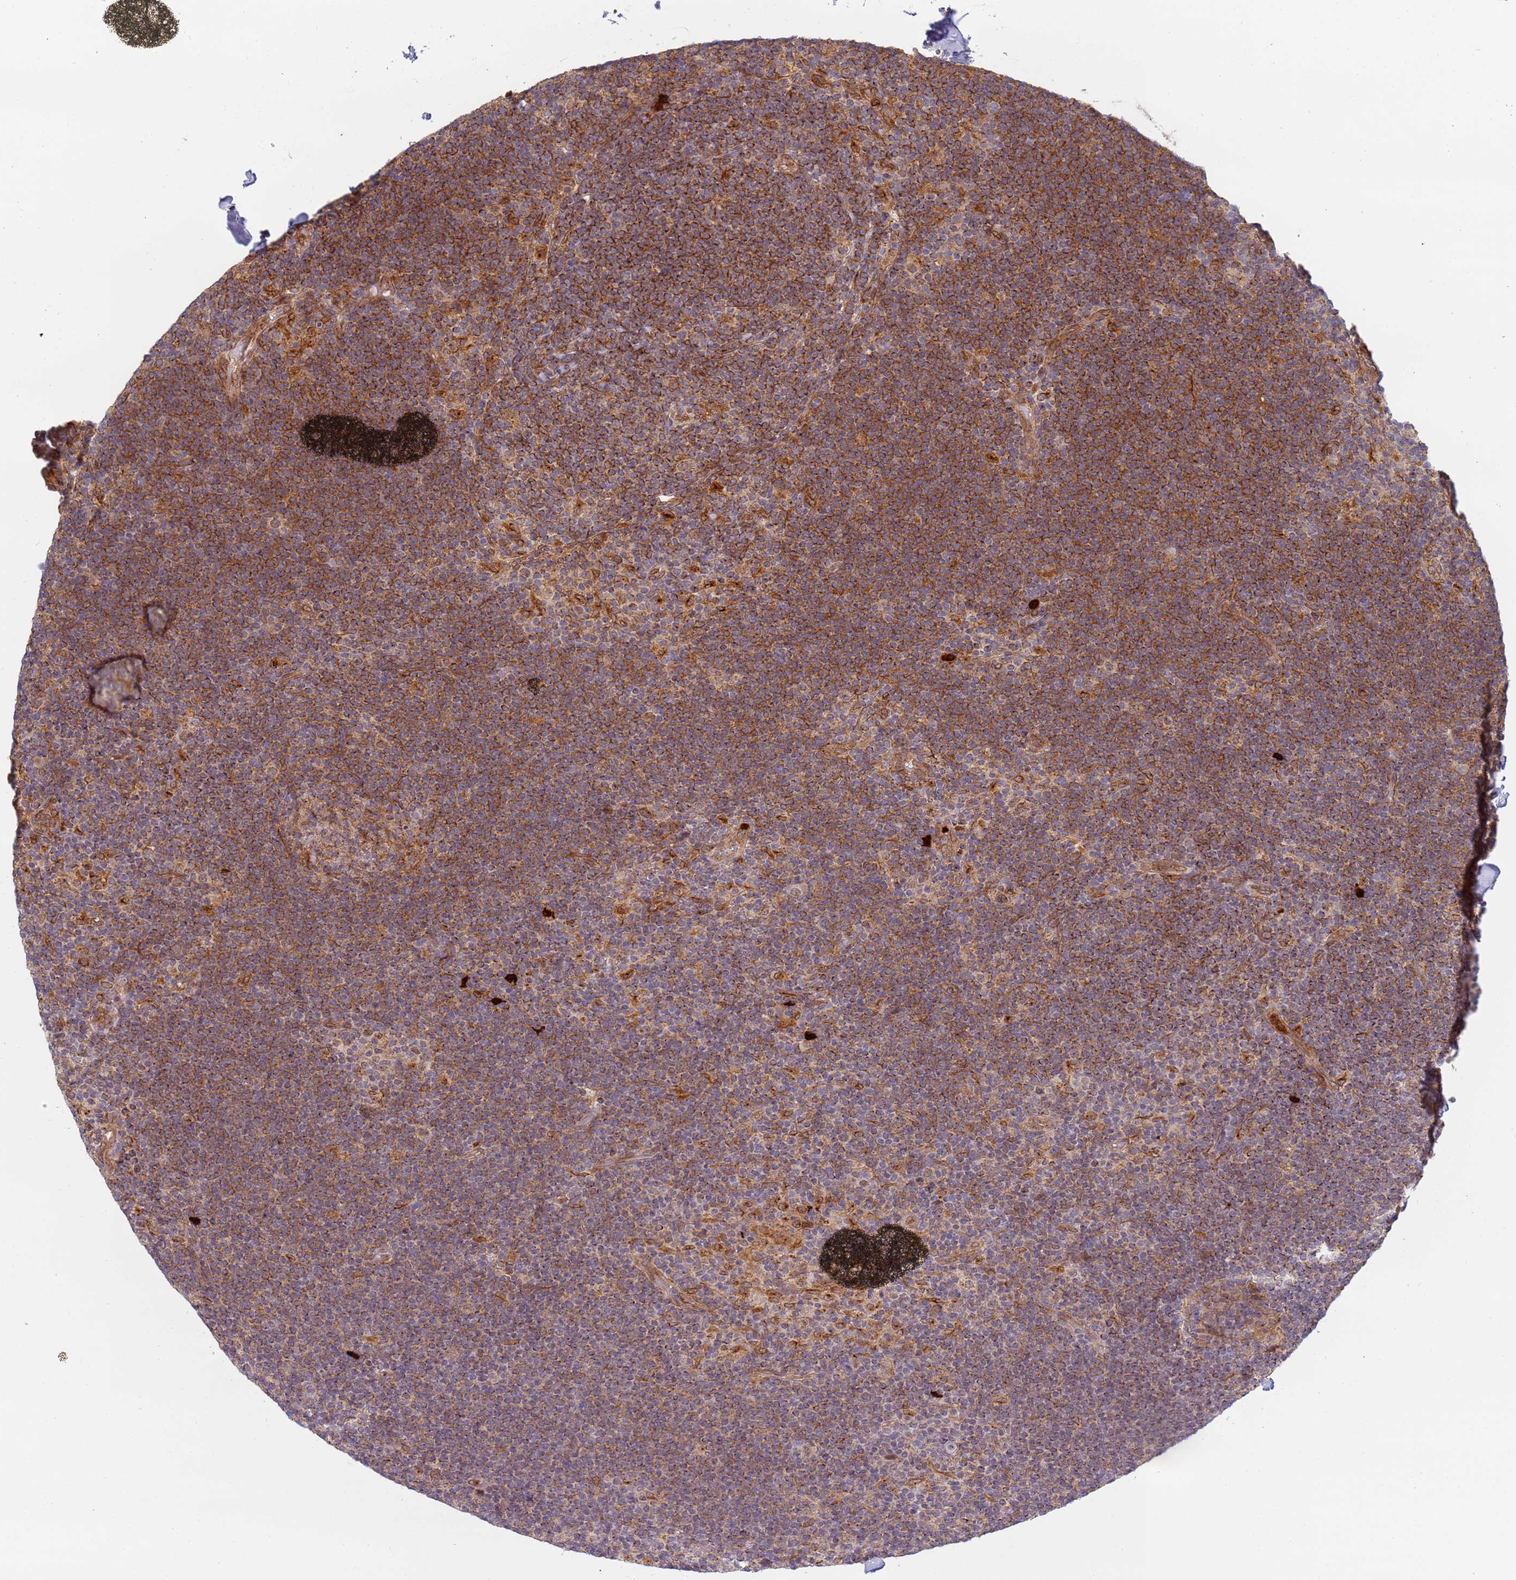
{"staining": {"intensity": "weak", "quantity": ">75%", "location": "cytoplasmic/membranous"}, "tissue": "lymphoma", "cell_type": "Tumor cells", "image_type": "cancer", "snomed": [{"axis": "morphology", "description": "Hodgkin's disease, NOS"}, {"axis": "topography", "description": "Lymph node"}], "caption": "The histopathology image demonstrates immunohistochemical staining of Hodgkin's disease. There is weak cytoplasmic/membranous positivity is present in approximately >75% of tumor cells. (Stains: DAB (3,3'-diaminobenzidine) in brown, nuclei in blue, Microscopy: brightfield microscopy at high magnification).", "gene": "CEP170", "patient": {"sex": "female", "age": 57}}